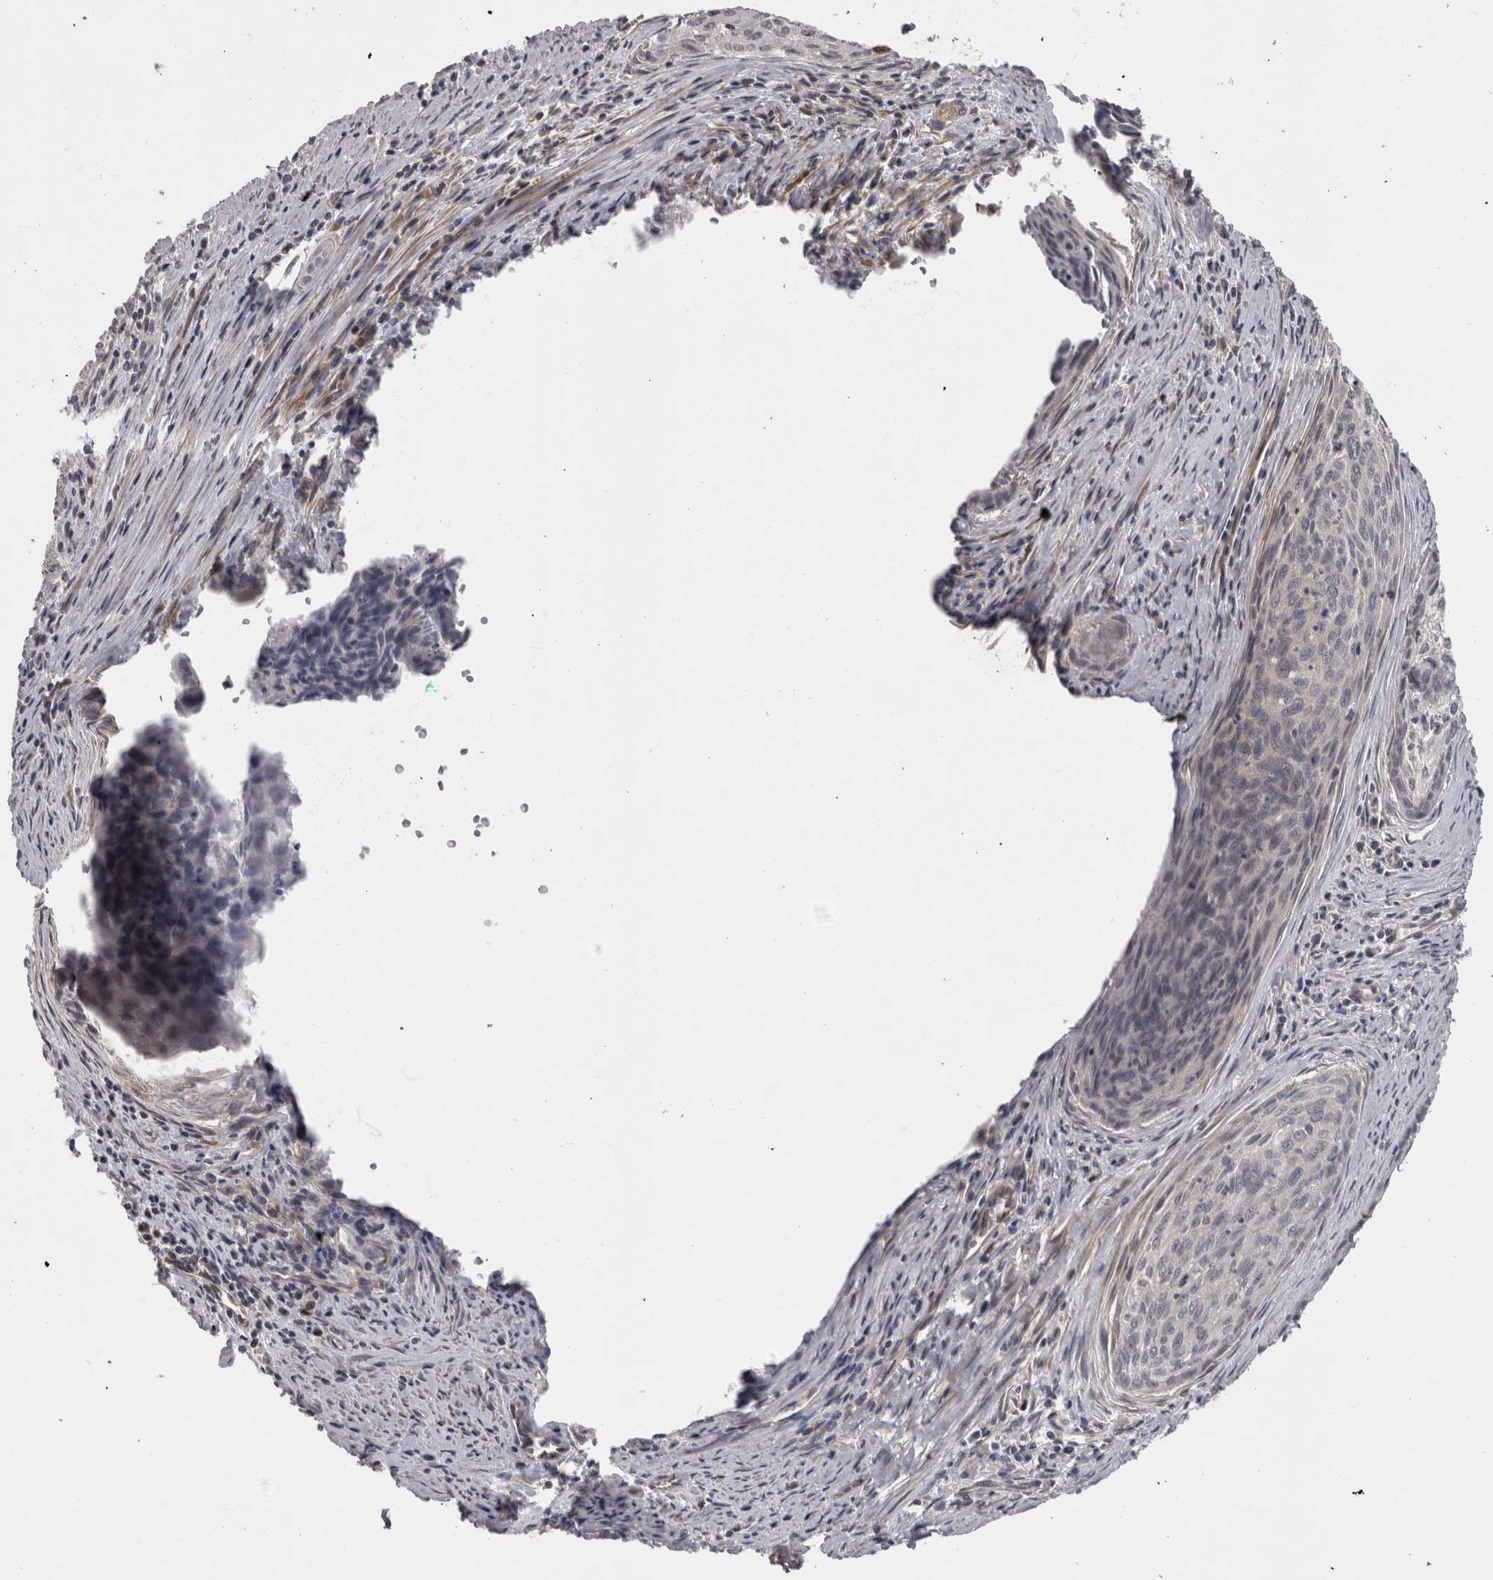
{"staining": {"intensity": "negative", "quantity": "none", "location": "none"}, "tissue": "cervical cancer", "cell_type": "Tumor cells", "image_type": "cancer", "snomed": [{"axis": "morphology", "description": "Squamous cell carcinoma, NOS"}, {"axis": "topography", "description": "Cervix"}], "caption": "The immunohistochemistry (IHC) micrograph has no significant positivity in tumor cells of squamous cell carcinoma (cervical) tissue.", "gene": "RMDN1", "patient": {"sex": "female", "age": 55}}